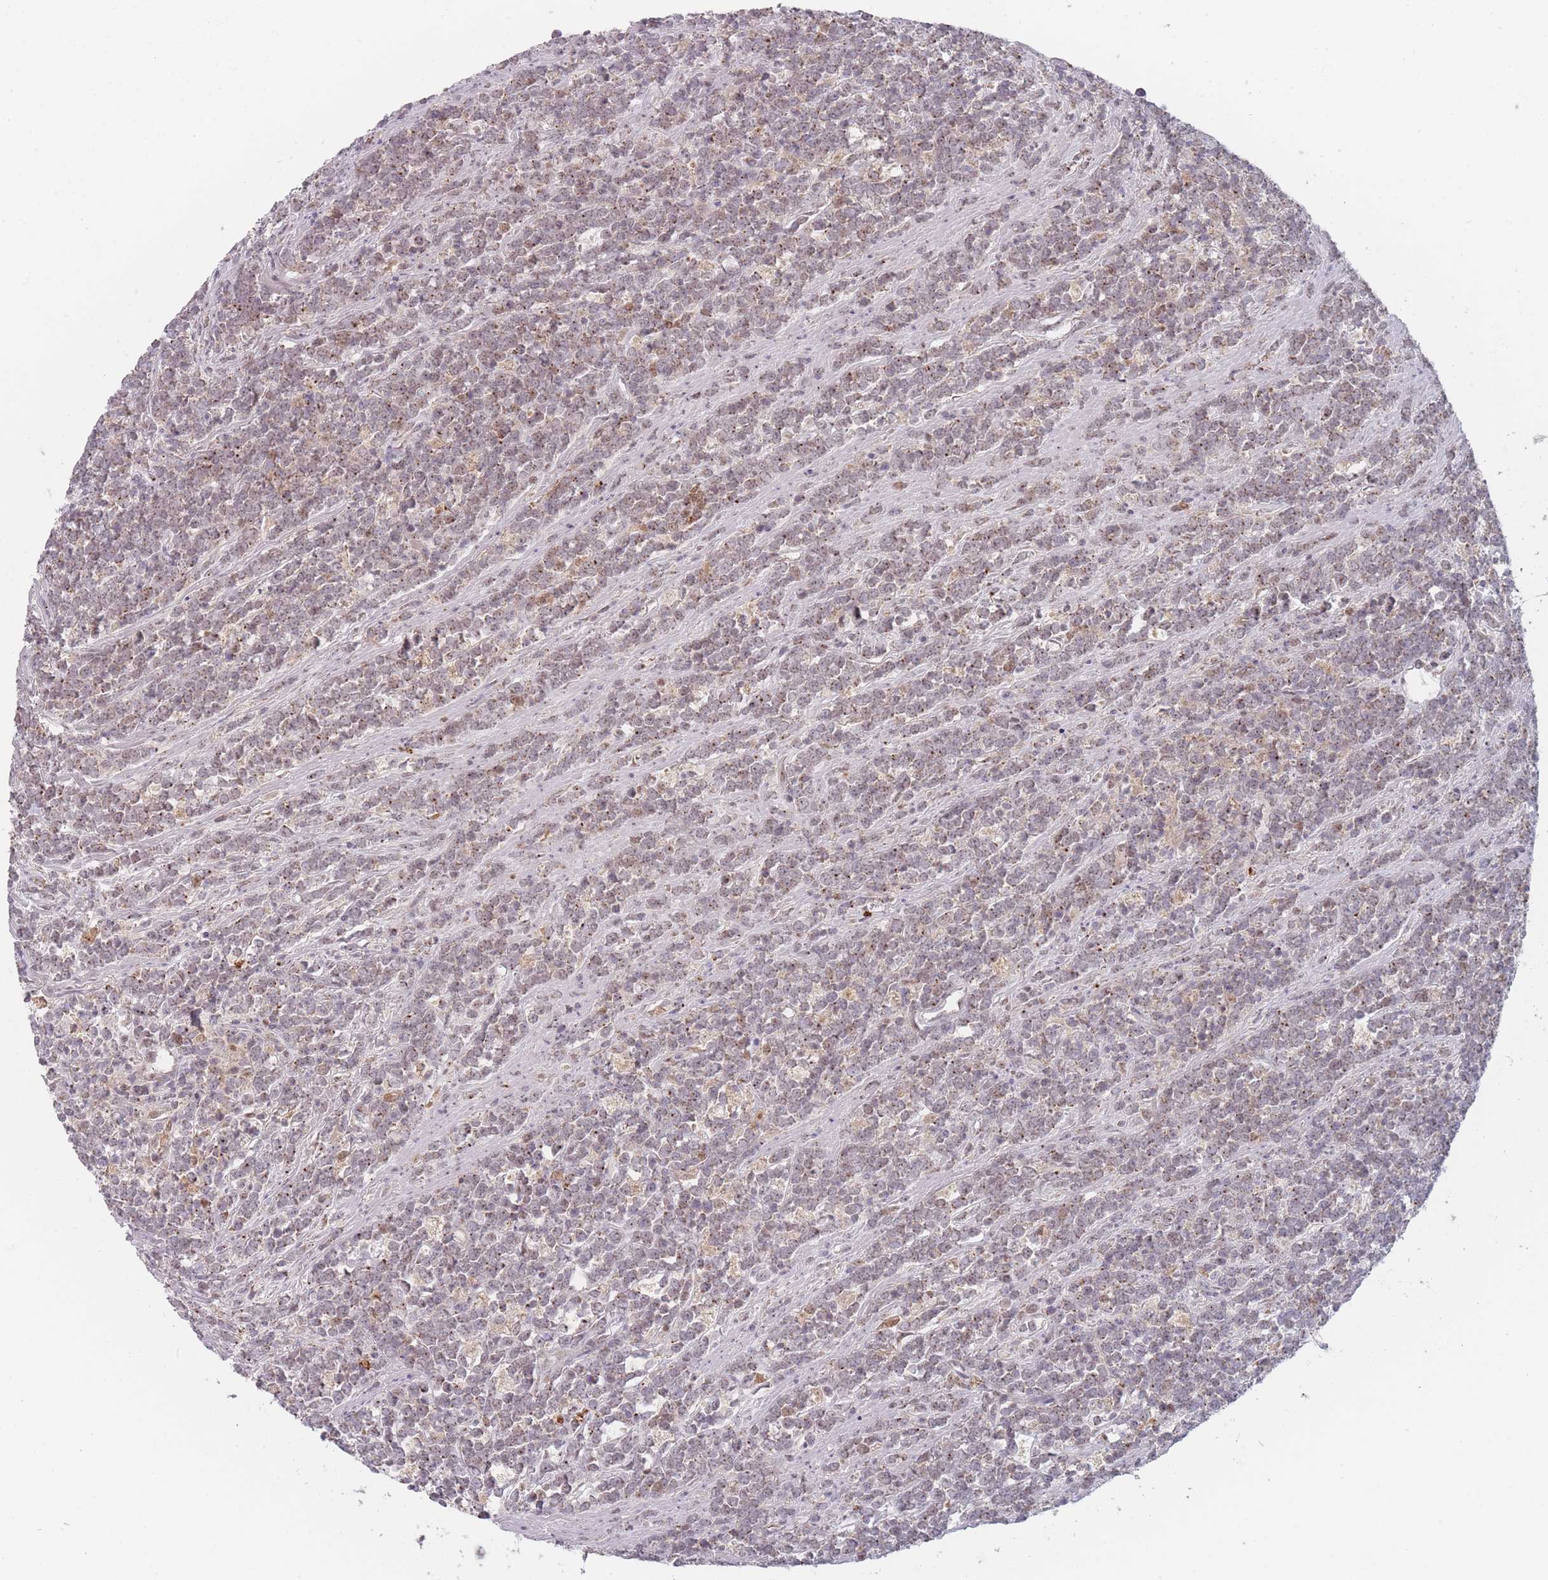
{"staining": {"intensity": "negative", "quantity": "none", "location": "none"}, "tissue": "lymphoma", "cell_type": "Tumor cells", "image_type": "cancer", "snomed": [{"axis": "morphology", "description": "Malignant lymphoma, non-Hodgkin's type, High grade"}, {"axis": "topography", "description": "Small intestine"}, {"axis": "topography", "description": "Colon"}], "caption": "This is an immunohistochemistry image of lymphoma. There is no expression in tumor cells.", "gene": "TMEM232", "patient": {"sex": "male", "age": 8}}